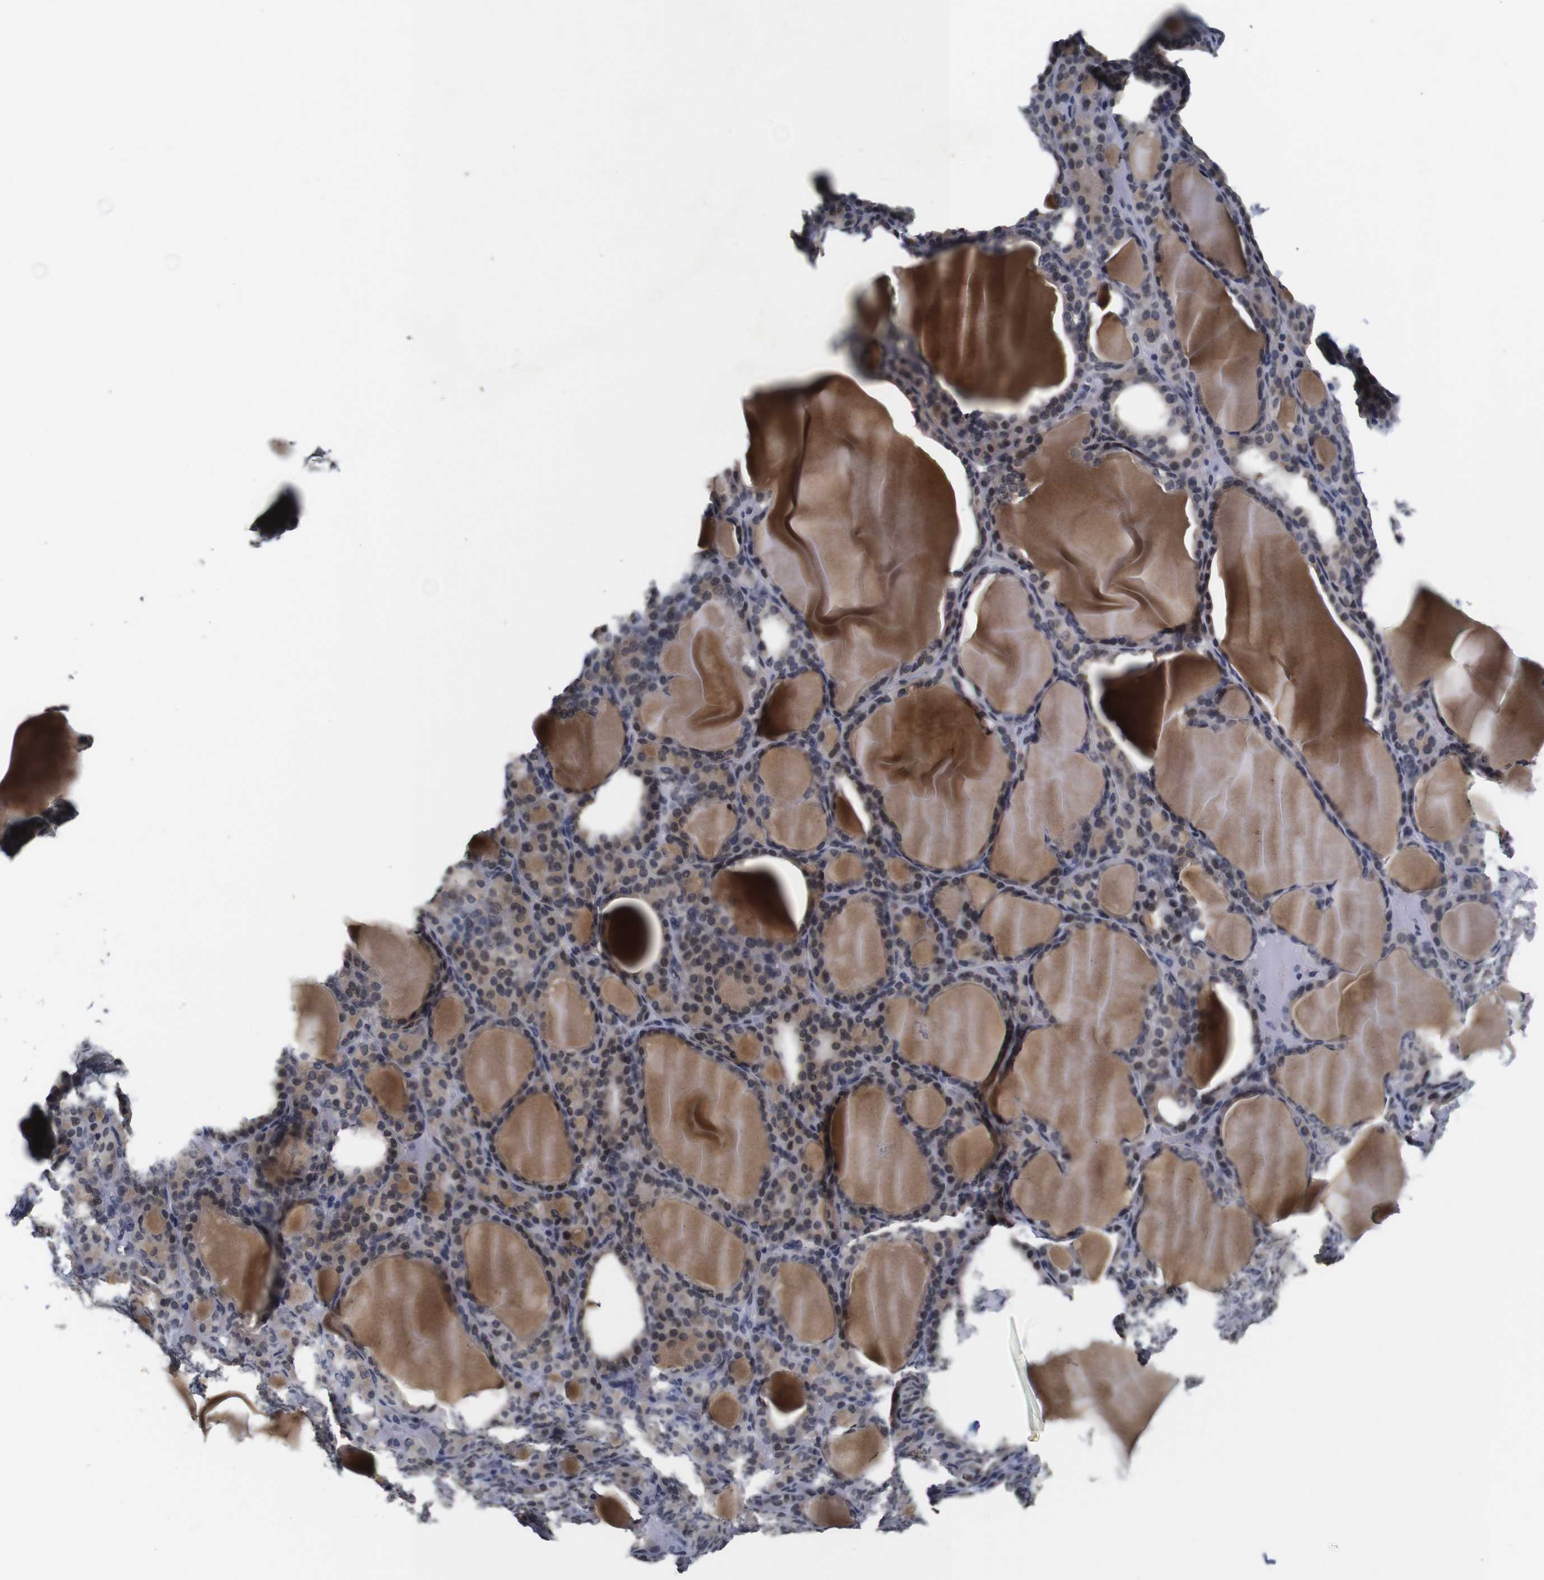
{"staining": {"intensity": "moderate", "quantity": "25%-75%", "location": "cytoplasmic/membranous"}, "tissue": "thyroid gland", "cell_type": "Glandular cells", "image_type": "normal", "snomed": [{"axis": "morphology", "description": "Normal tissue, NOS"}, {"axis": "topography", "description": "Thyroid gland"}], "caption": "Glandular cells show medium levels of moderate cytoplasmic/membranous staining in approximately 25%-75% of cells in unremarkable human thyroid gland. (brown staining indicates protein expression, while blue staining denotes nuclei).", "gene": "NTRK3", "patient": {"sex": "female", "age": 28}}